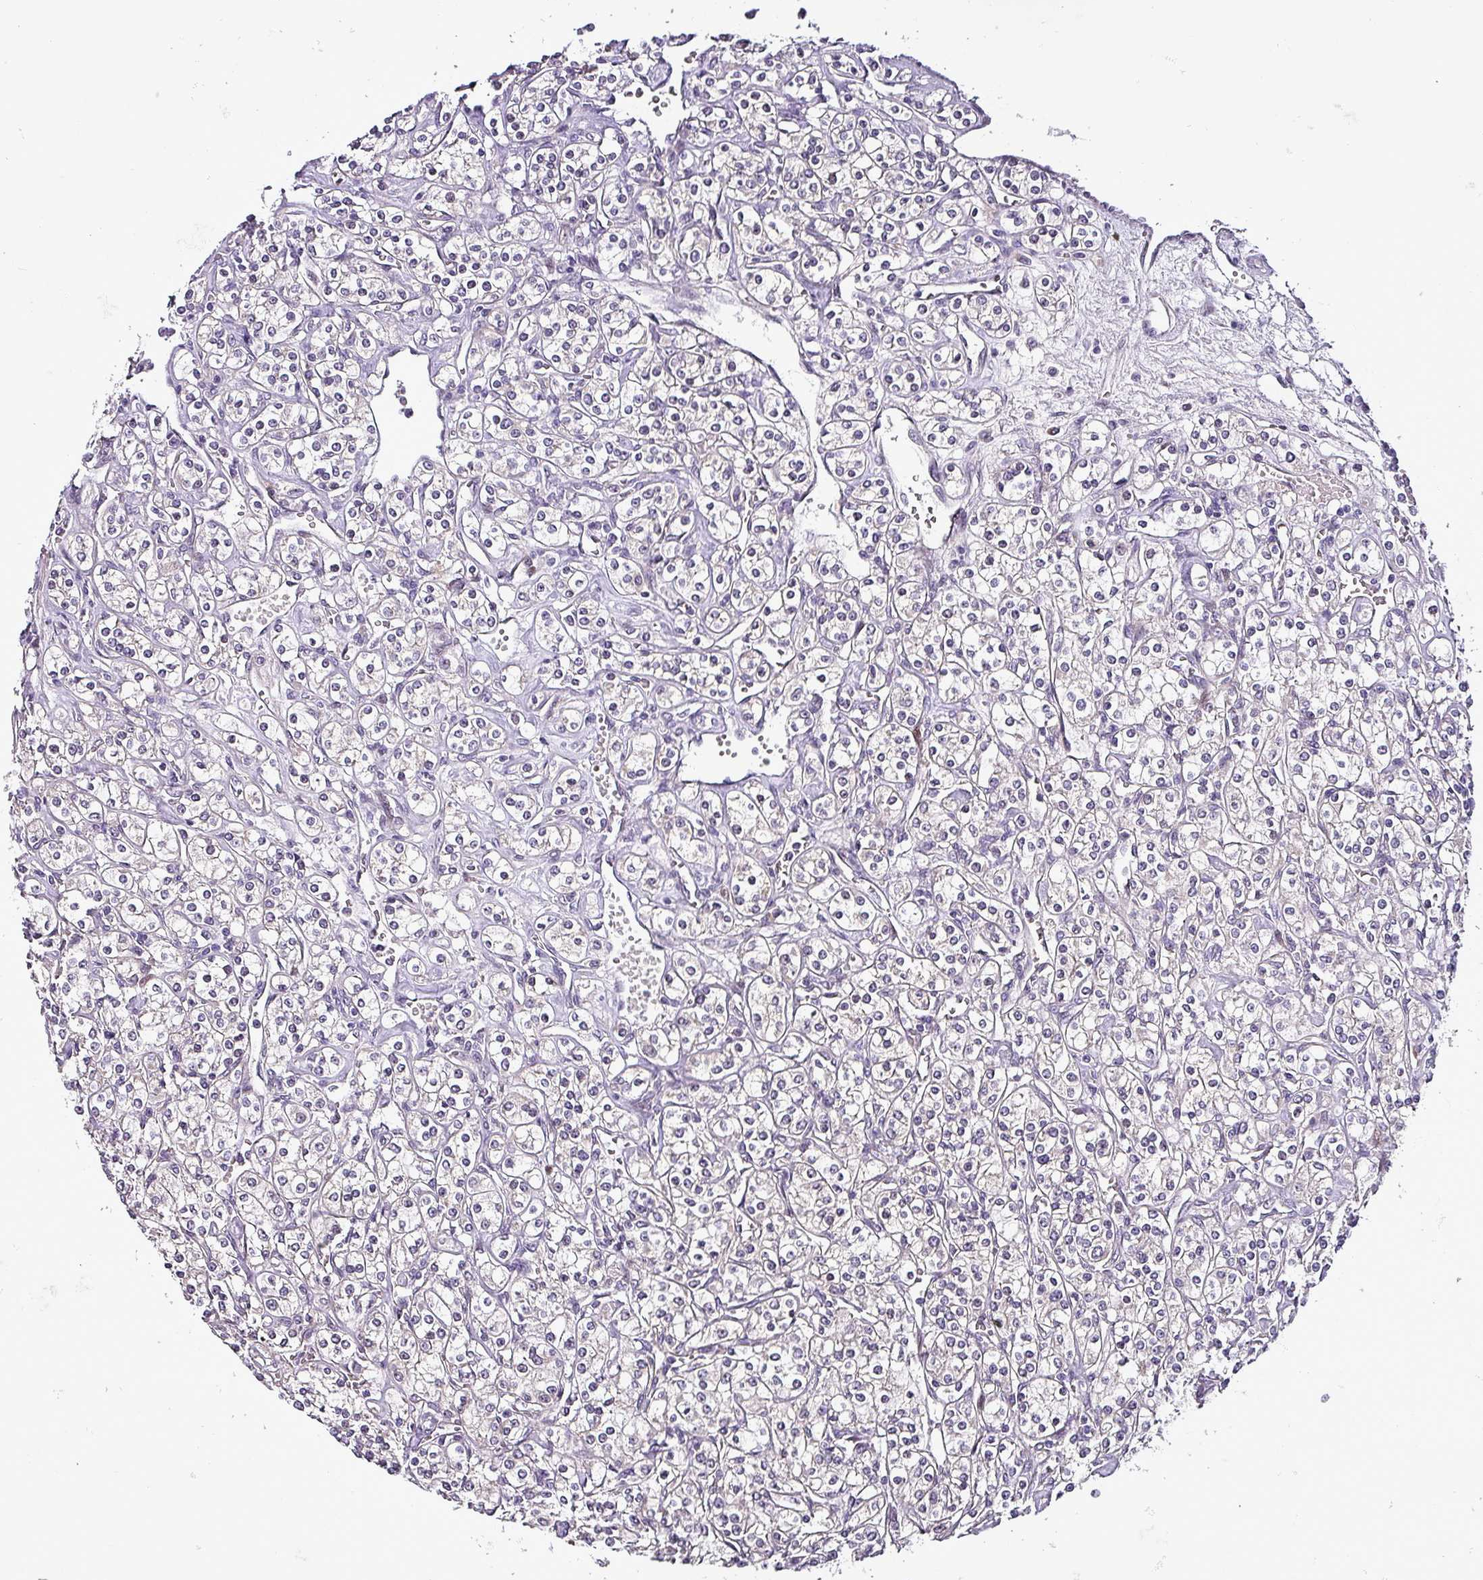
{"staining": {"intensity": "negative", "quantity": "none", "location": "none"}, "tissue": "renal cancer", "cell_type": "Tumor cells", "image_type": "cancer", "snomed": [{"axis": "morphology", "description": "Adenocarcinoma, NOS"}, {"axis": "topography", "description": "Kidney"}], "caption": "Immunohistochemistry of renal cancer (adenocarcinoma) exhibits no expression in tumor cells. Brightfield microscopy of immunohistochemistry stained with DAB (brown) and hematoxylin (blue), captured at high magnification.", "gene": "GRAPL", "patient": {"sex": "male", "age": 77}}